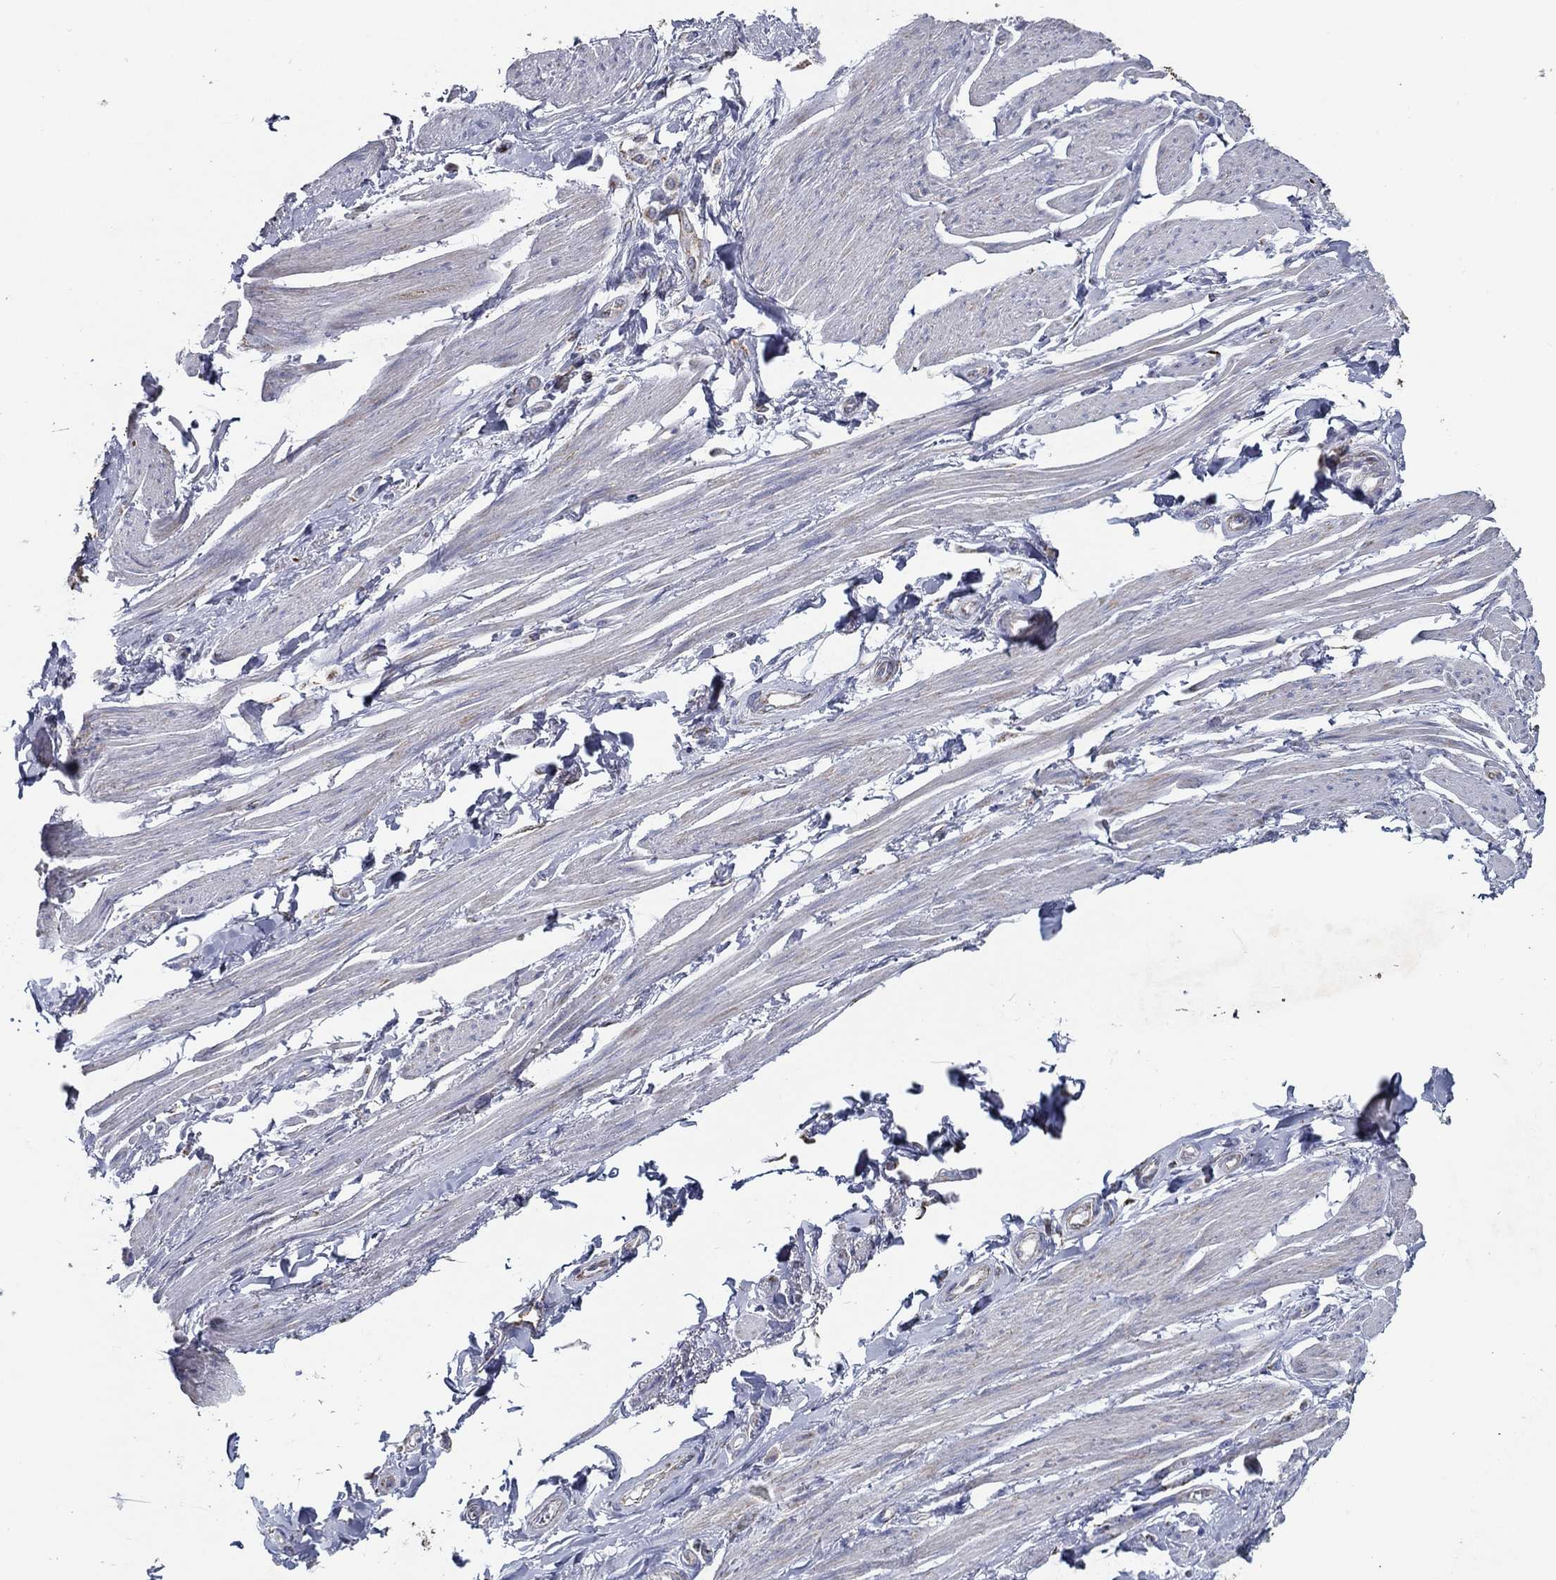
{"staining": {"intensity": "negative", "quantity": "none", "location": "none"}, "tissue": "adipose tissue", "cell_type": "Adipocytes", "image_type": "normal", "snomed": [{"axis": "morphology", "description": "Normal tissue, NOS"}, {"axis": "topography", "description": "Skeletal muscle"}, {"axis": "topography", "description": "Anal"}, {"axis": "topography", "description": "Peripheral nerve tissue"}], "caption": "An image of human adipose tissue is negative for staining in adipocytes. (Brightfield microscopy of DAB (3,3'-diaminobenzidine) immunohistochemistry at high magnification).", "gene": "SFXN1", "patient": {"sex": "male", "age": 53}}